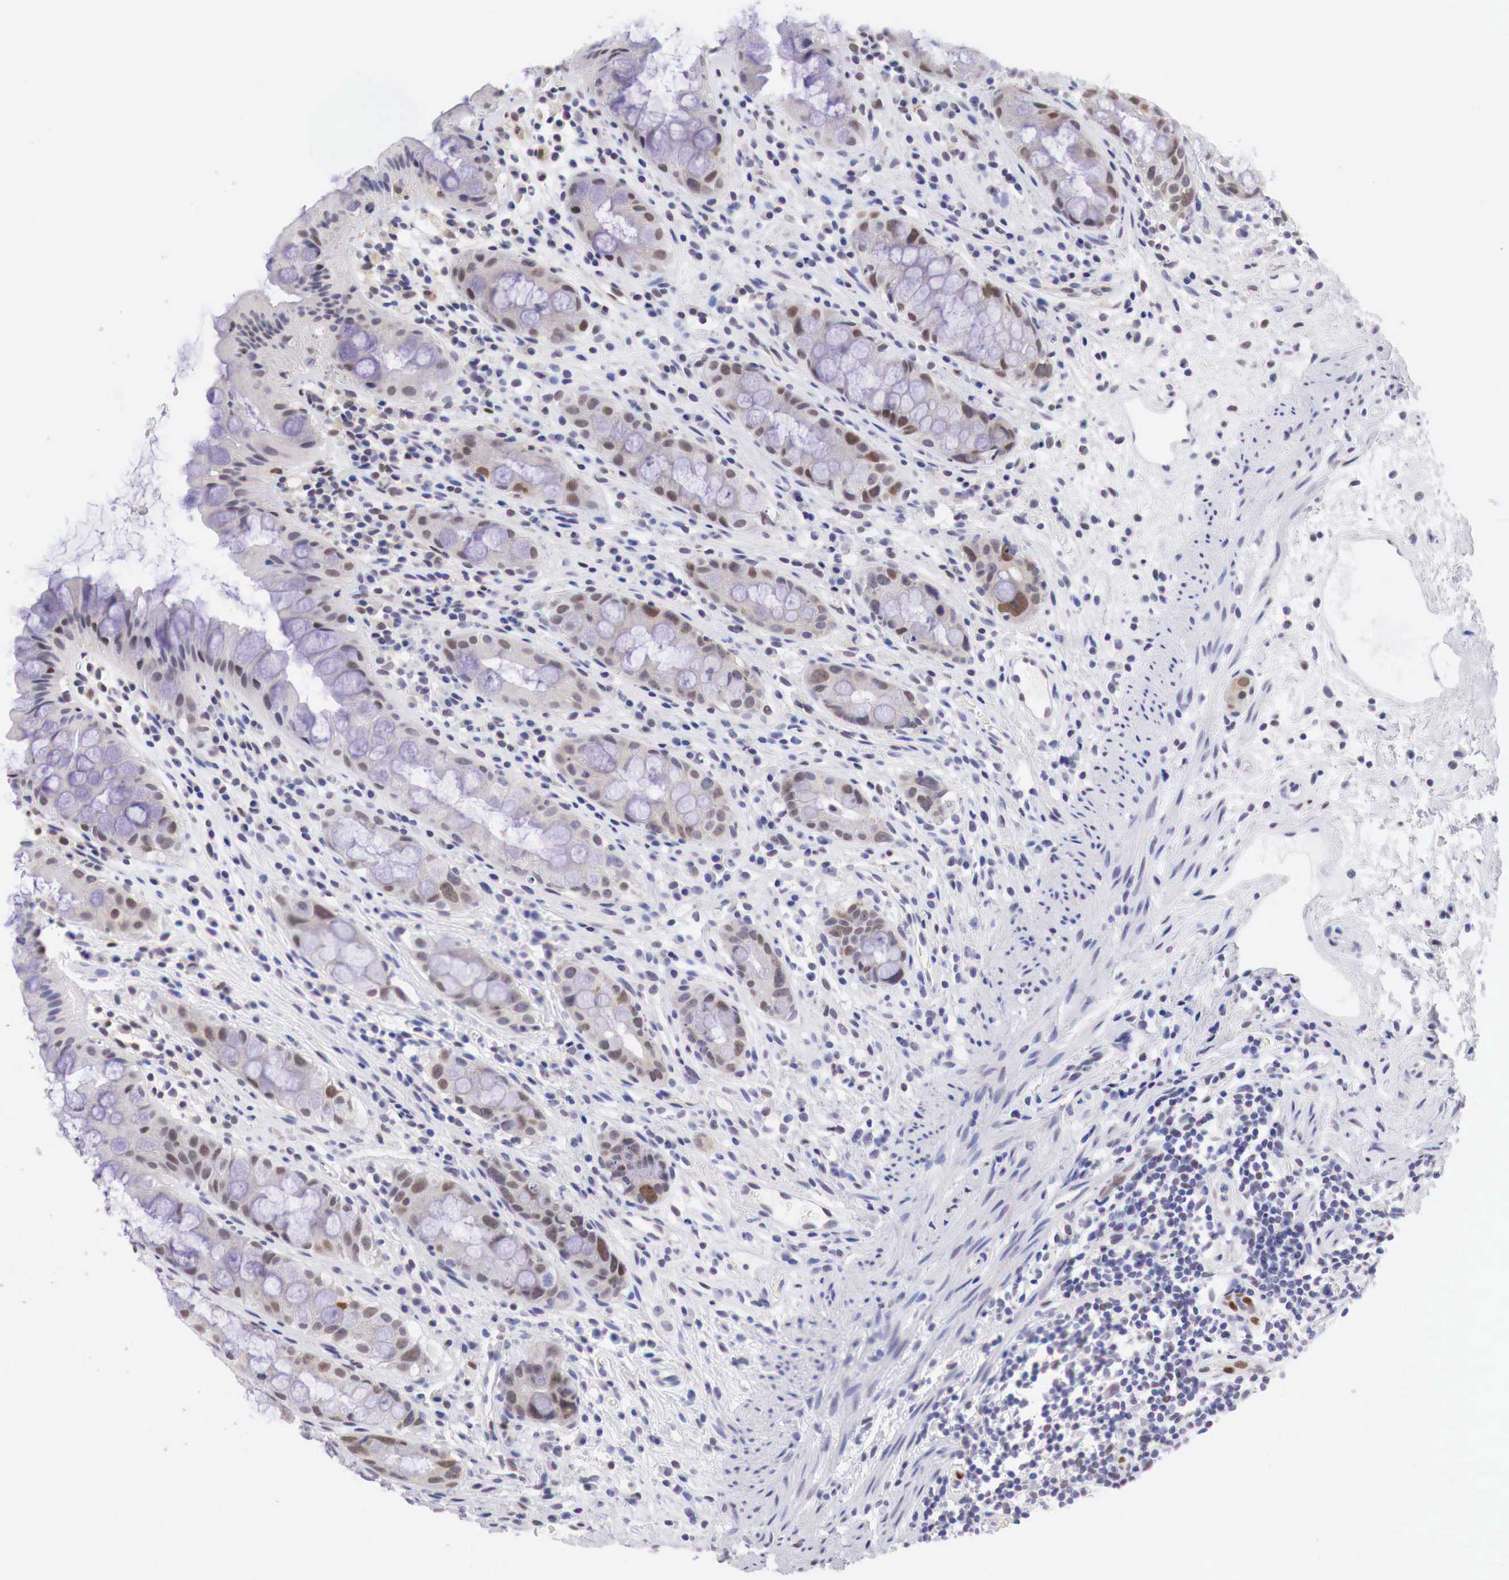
{"staining": {"intensity": "weak", "quantity": "25%-75%", "location": "nuclear"}, "tissue": "rectum", "cell_type": "Glandular cells", "image_type": "normal", "snomed": [{"axis": "morphology", "description": "Normal tissue, NOS"}, {"axis": "topography", "description": "Rectum"}], "caption": "Protein analysis of benign rectum reveals weak nuclear expression in about 25%-75% of glandular cells.", "gene": "PABIR2", "patient": {"sex": "male", "age": 65}}